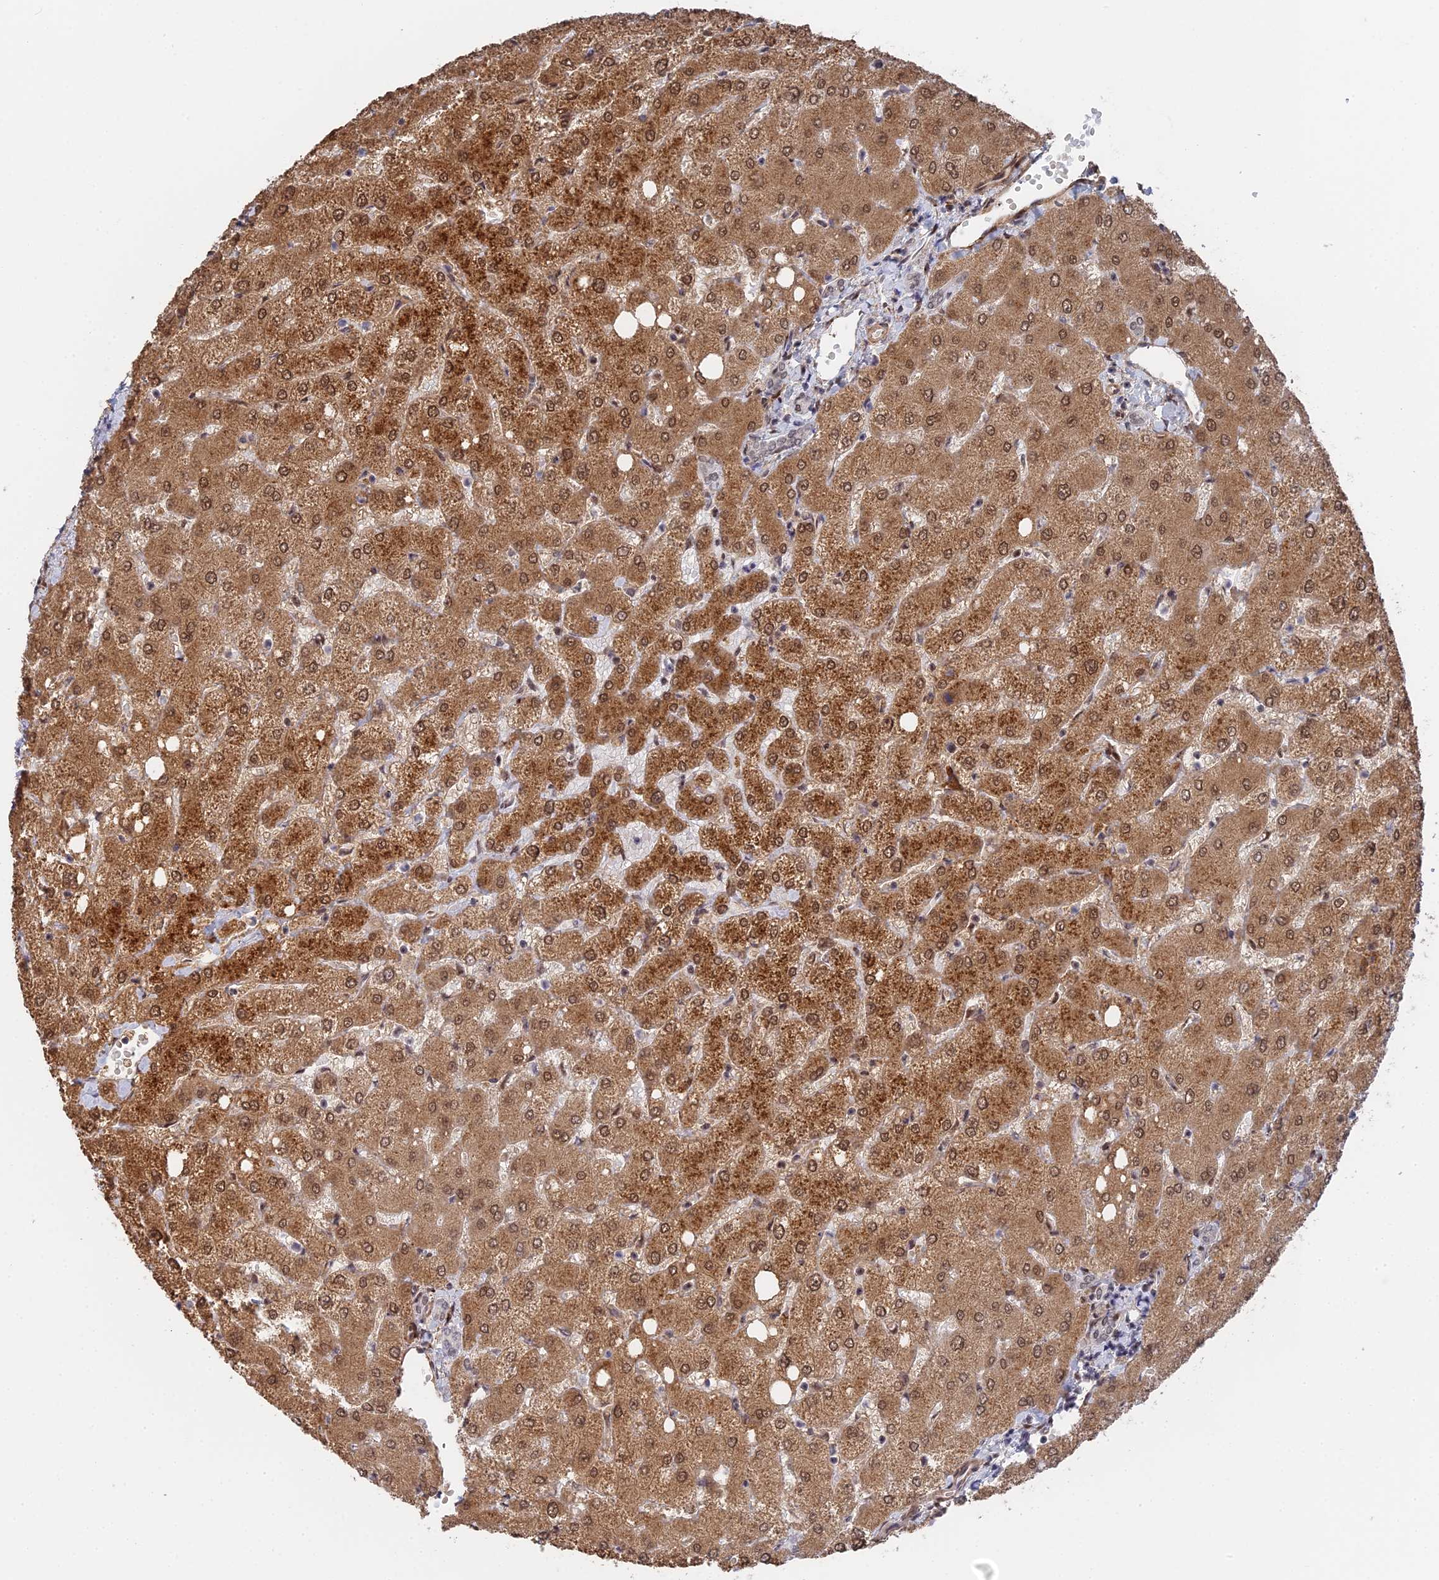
{"staining": {"intensity": "weak", "quantity": "25%-75%", "location": "cytoplasmic/membranous"}, "tissue": "liver", "cell_type": "Cholangiocytes", "image_type": "normal", "snomed": [{"axis": "morphology", "description": "Normal tissue, NOS"}, {"axis": "topography", "description": "Liver"}], "caption": "Benign liver was stained to show a protein in brown. There is low levels of weak cytoplasmic/membranous staining in approximately 25%-75% of cholangiocytes. The staining is performed using DAB brown chromogen to label protein expression. The nuclei are counter-stained blue using hematoxylin.", "gene": "CCDC85A", "patient": {"sex": "female", "age": 54}}